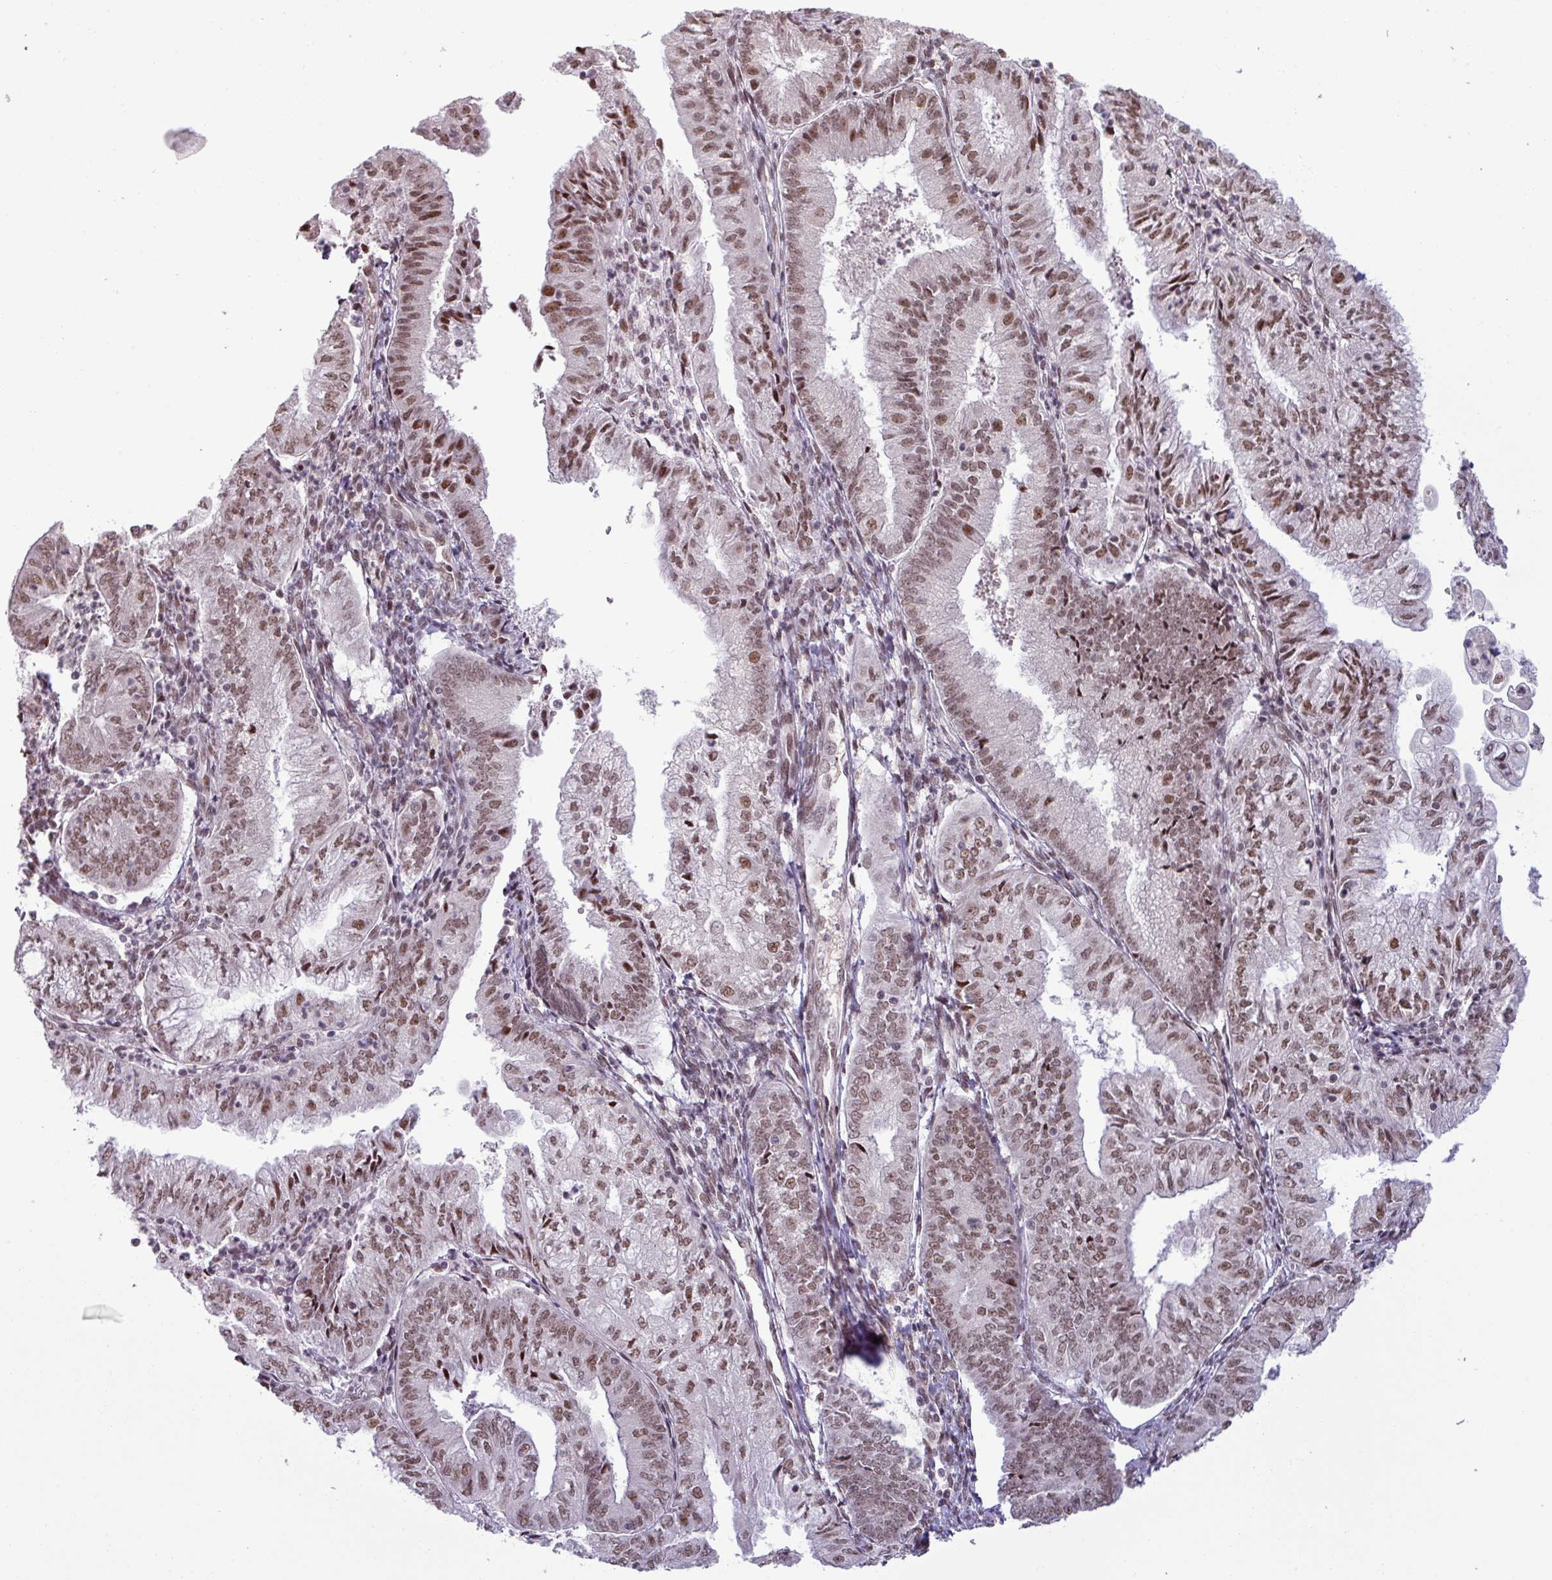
{"staining": {"intensity": "moderate", "quantity": ">75%", "location": "nuclear"}, "tissue": "endometrial cancer", "cell_type": "Tumor cells", "image_type": "cancer", "snomed": [{"axis": "morphology", "description": "Adenocarcinoma, NOS"}, {"axis": "topography", "description": "Endometrium"}], "caption": "Tumor cells show medium levels of moderate nuclear expression in about >75% of cells in human adenocarcinoma (endometrial).", "gene": "PTPN20", "patient": {"sex": "female", "age": 55}}